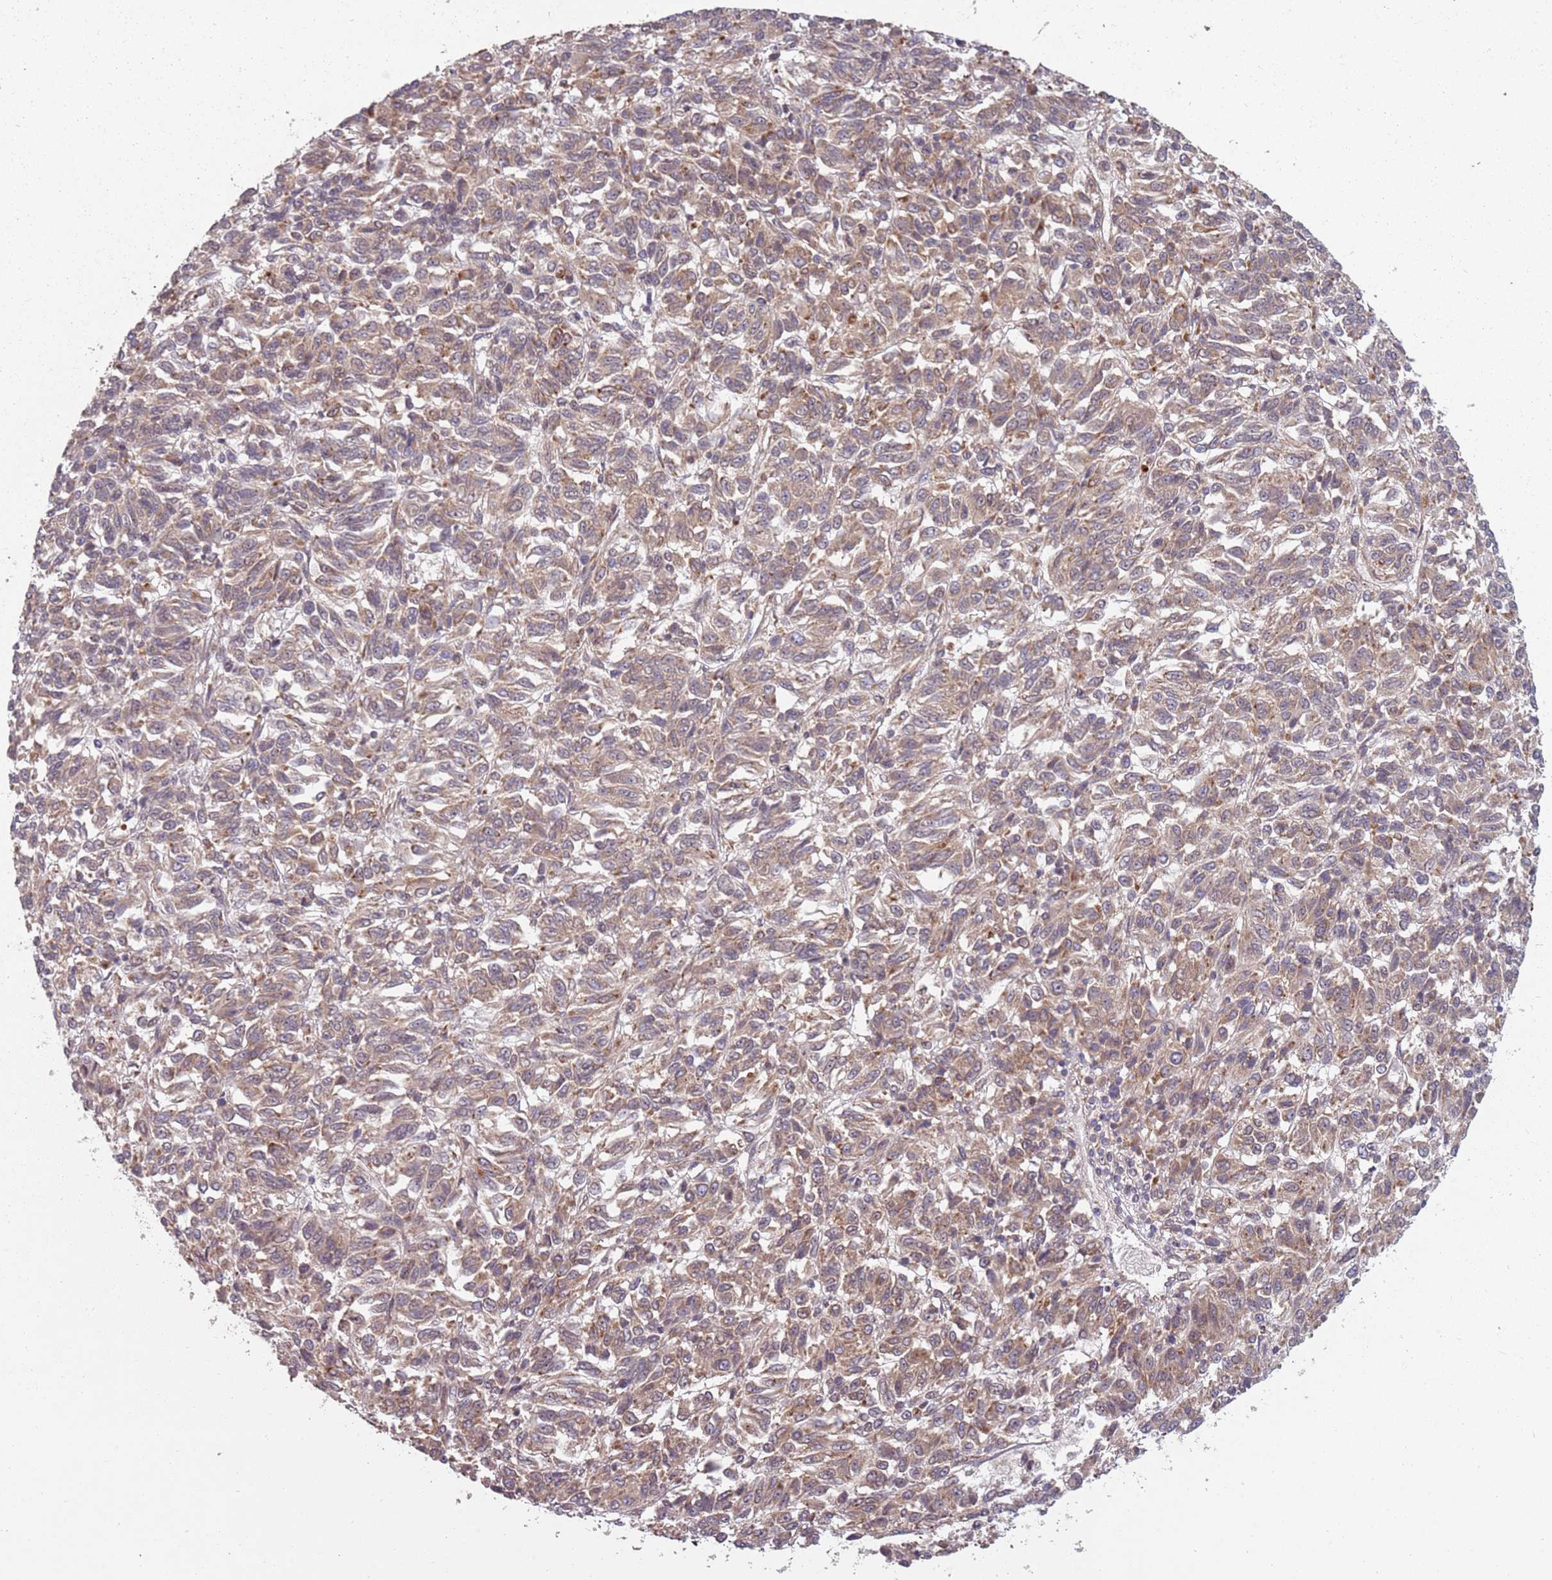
{"staining": {"intensity": "weak", "quantity": "25%-75%", "location": "cytoplasmic/membranous"}, "tissue": "melanoma", "cell_type": "Tumor cells", "image_type": "cancer", "snomed": [{"axis": "morphology", "description": "Malignant melanoma, Metastatic site"}, {"axis": "topography", "description": "Lung"}], "caption": "High-magnification brightfield microscopy of malignant melanoma (metastatic site) stained with DAB (brown) and counterstained with hematoxylin (blue). tumor cells exhibit weak cytoplasmic/membranous staining is present in approximately25%-75% of cells.", "gene": "PLD6", "patient": {"sex": "male", "age": 64}}